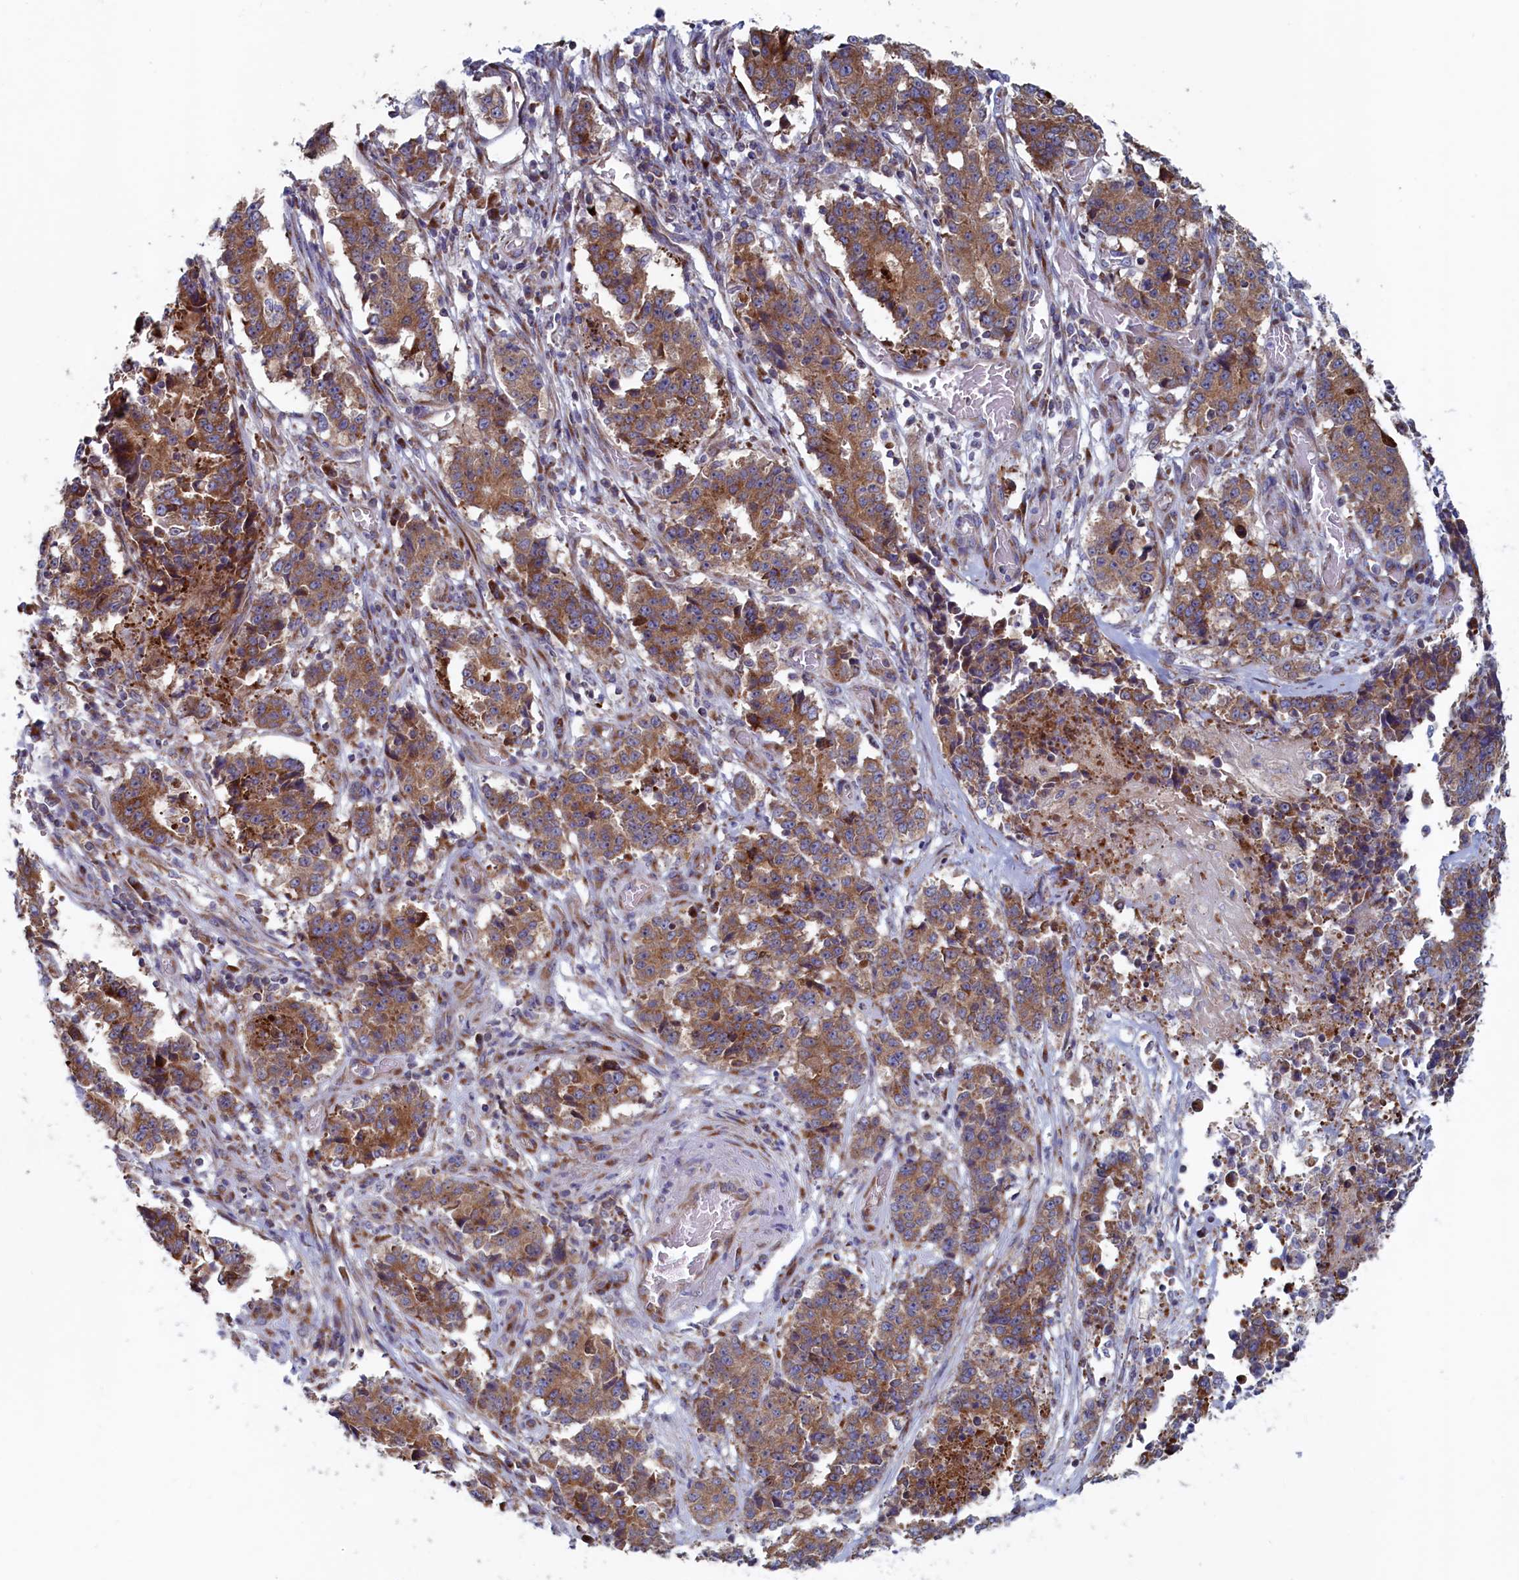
{"staining": {"intensity": "moderate", "quantity": ">75%", "location": "cytoplasmic/membranous"}, "tissue": "stomach cancer", "cell_type": "Tumor cells", "image_type": "cancer", "snomed": [{"axis": "morphology", "description": "Adenocarcinoma, NOS"}, {"axis": "topography", "description": "Stomach"}], "caption": "Tumor cells demonstrate medium levels of moderate cytoplasmic/membranous expression in about >75% of cells in stomach adenocarcinoma.", "gene": "MTFMT", "patient": {"sex": "male", "age": 59}}